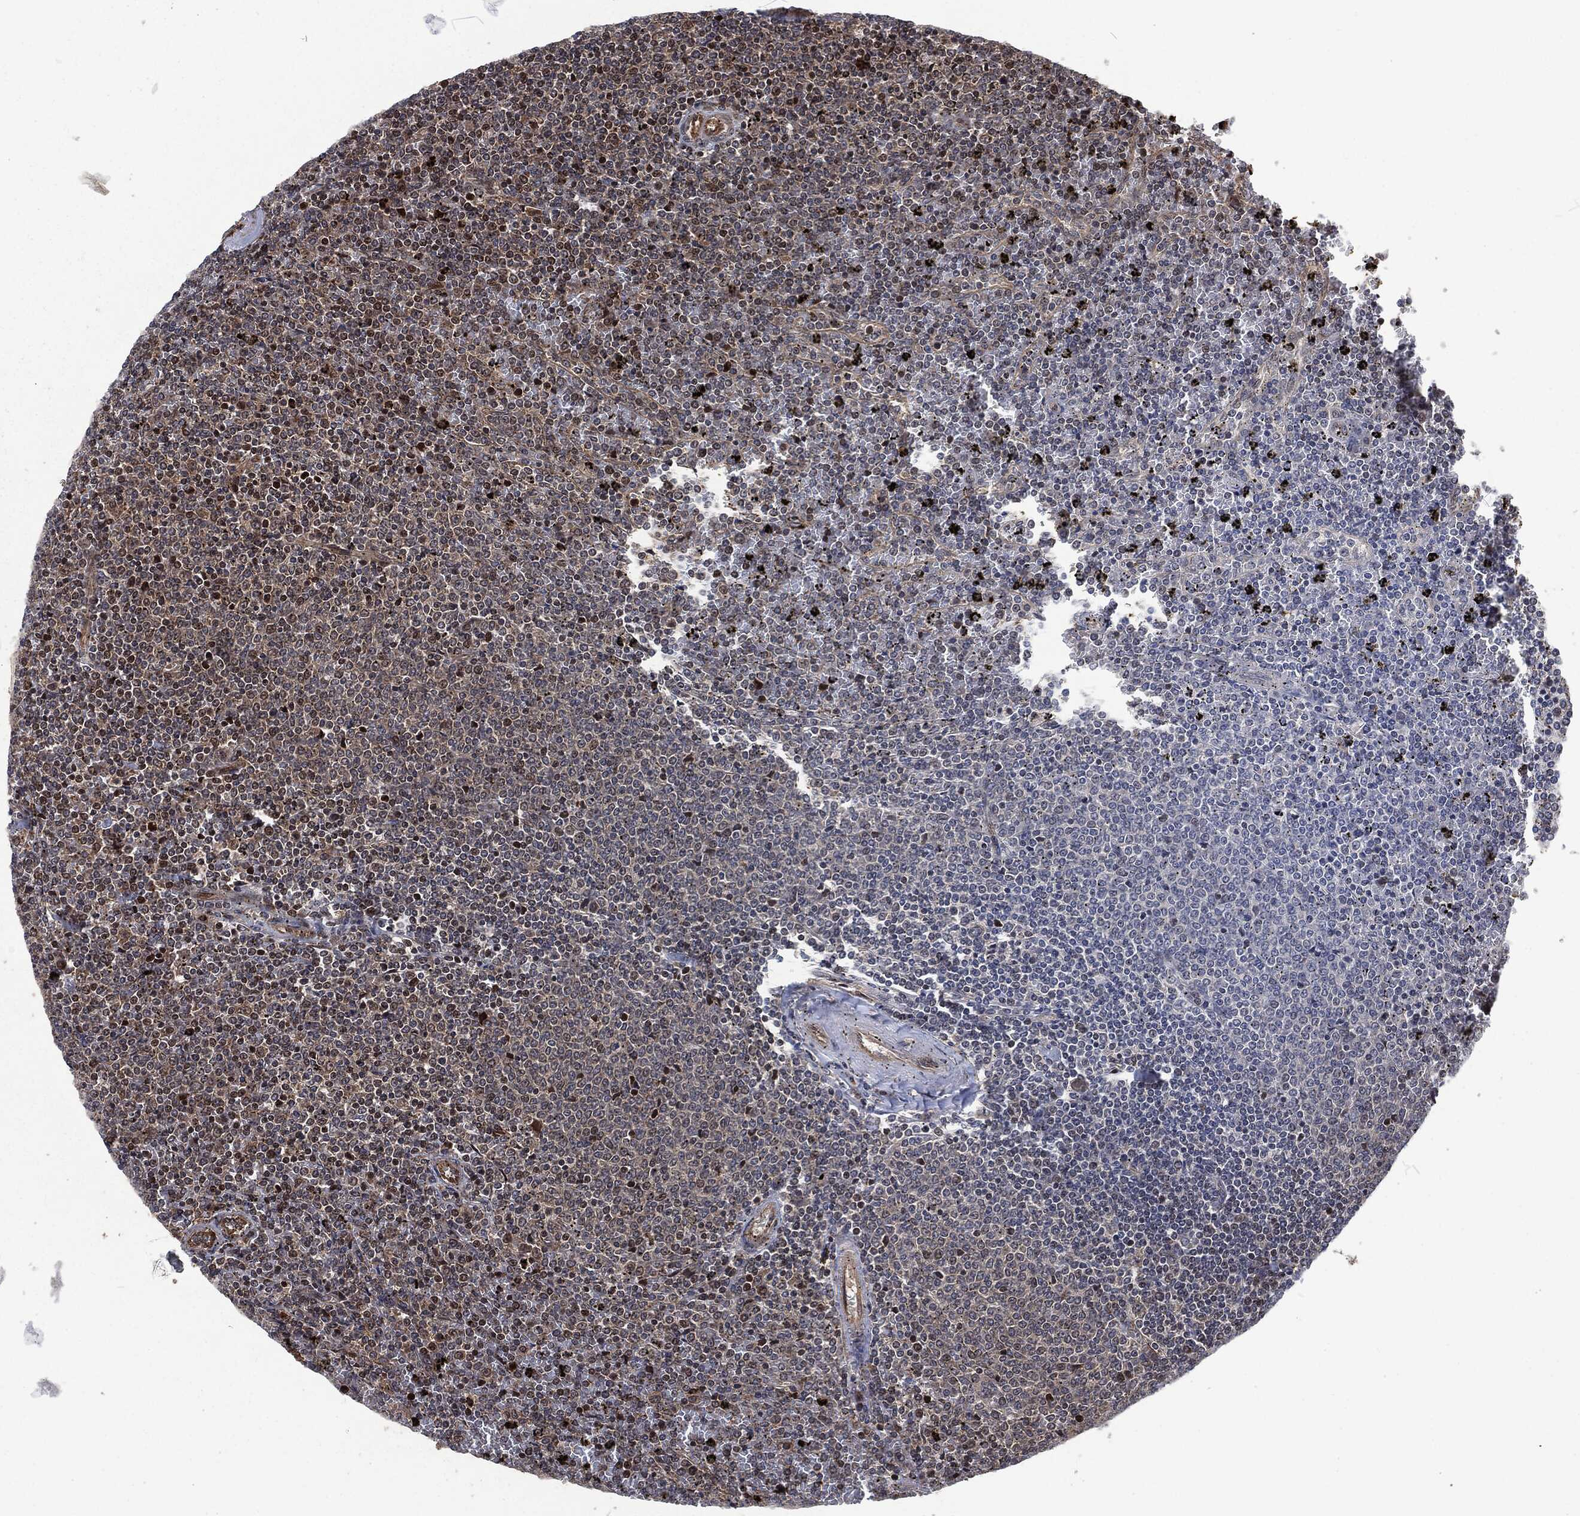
{"staining": {"intensity": "negative", "quantity": "none", "location": "none"}, "tissue": "lymphoma", "cell_type": "Tumor cells", "image_type": "cancer", "snomed": [{"axis": "morphology", "description": "Malignant lymphoma, non-Hodgkin's type, Low grade"}, {"axis": "topography", "description": "Spleen"}], "caption": "Immunohistochemistry (IHC) image of human lymphoma stained for a protein (brown), which shows no staining in tumor cells. (Immunohistochemistry (IHC), brightfield microscopy, high magnification).", "gene": "CMPK2", "patient": {"sex": "female", "age": 77}}